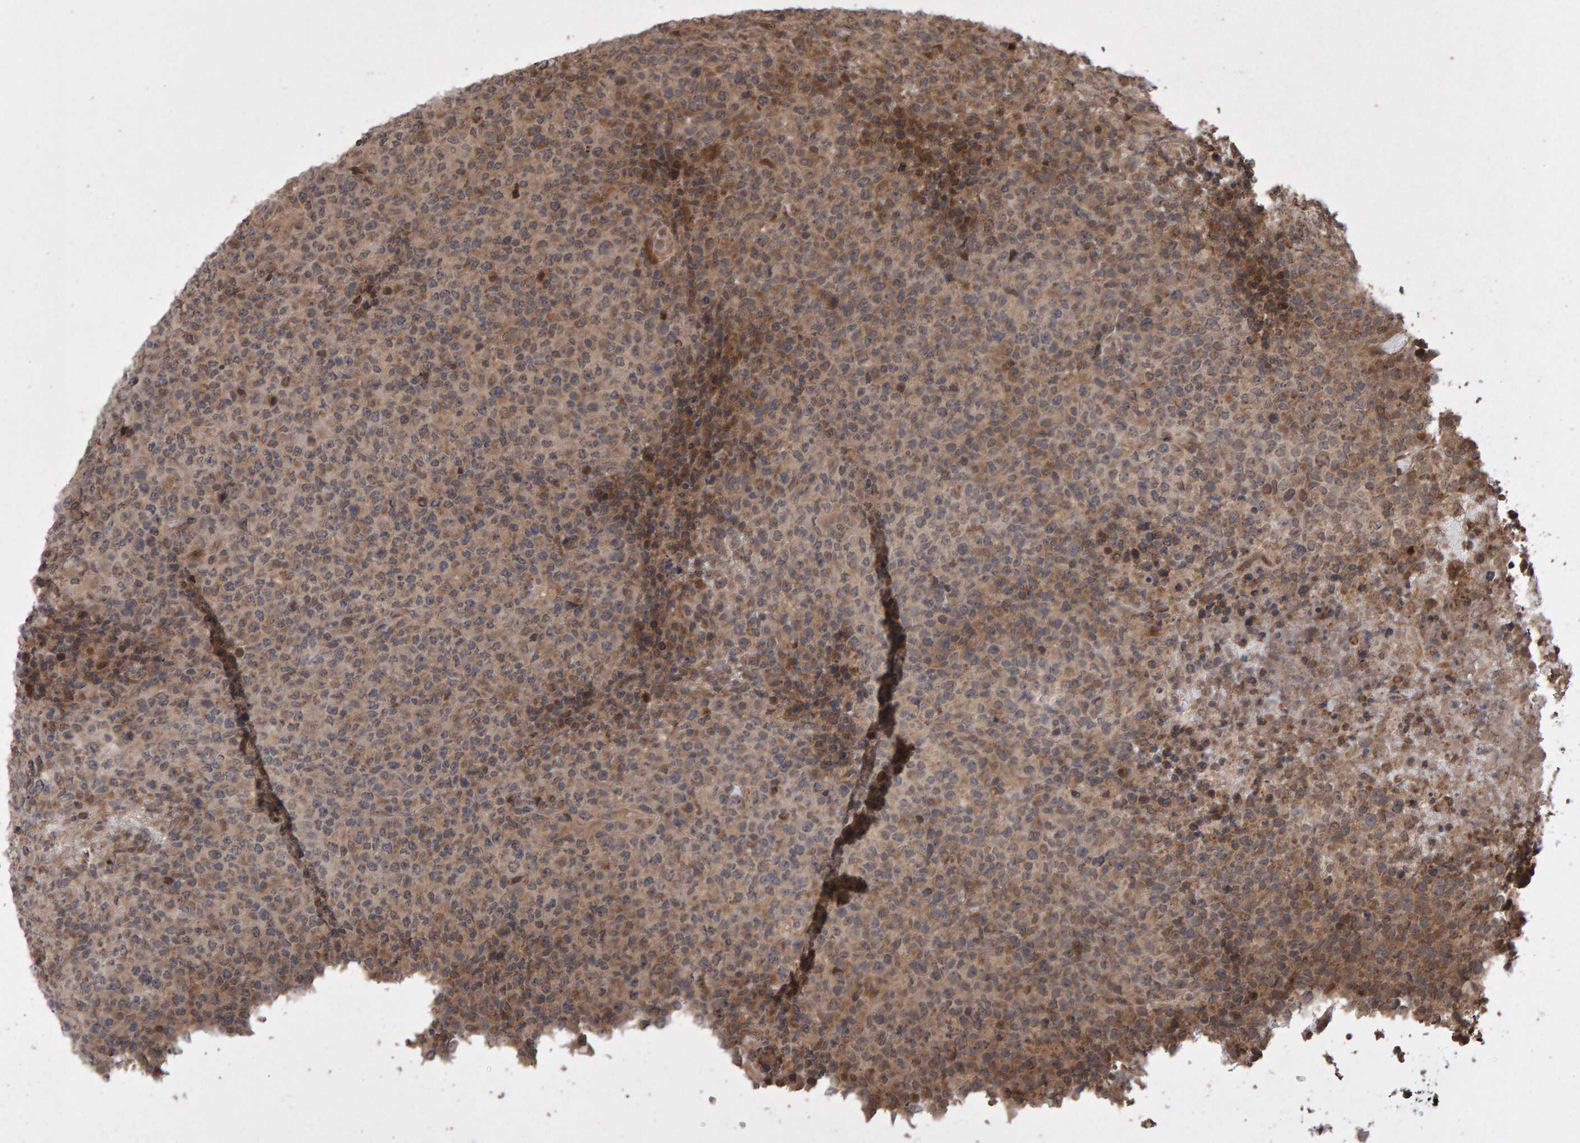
{"staining": {"intensity": "weak", "quantity": ">75%", "location": "cytoplasmic/membranous"}, "tissue": "lymphoma", "cell_type": "Tumor cells", "image_type": "cancer", "snomed": [{"axis": "morphology", "description": "Malignant lymphoma, non-Hodgkin's type, High grade"}, {"axis": "topography", "description": "Lymph node"}], "caption": "High-grade malignant lymphoma, non-Hodgkin's type tissue exhibits weak cytoplasmic/membranous positivity in about >75% of tumor cells, visualized by immunohistochemistry. (DAB (3,3'-diaminobenzidine) IHC, brown staining for protein, blue staining for nuclei).", "gene": "PECR", "patient": {"sex": "male", "age": 13}}